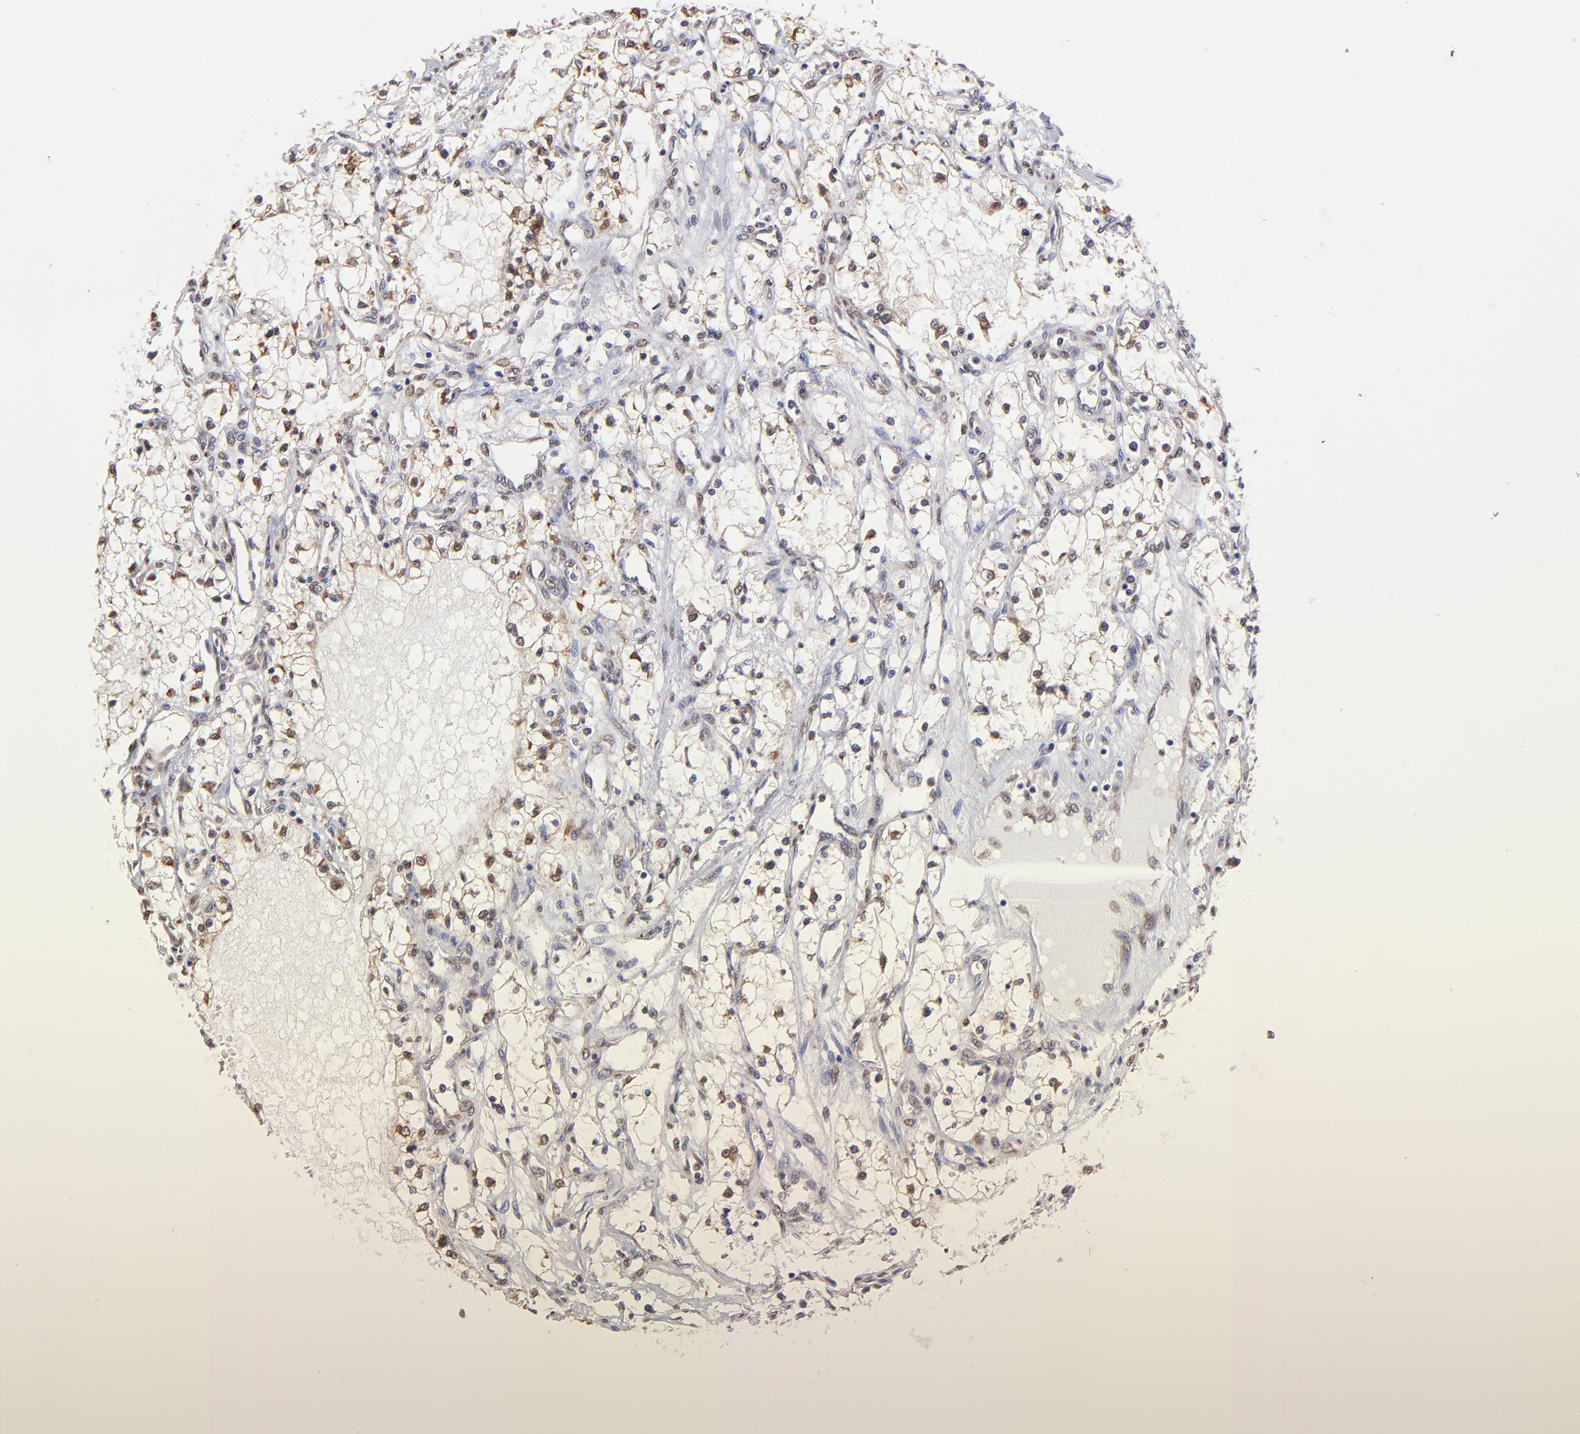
{"staining": {"intensity": "strong", "quantity": "<25%", "location": "cytoplasmic/membranous"}, "tissue": "renal cancer", "cell_type": "Tumor cells", "image_type": "cancer", "snomed": [{"axis": "morphology", "description": "Adenocarcinoma, NOS"}, {"axis": "topography", "description": "Kidney"}], "caption": "Tumor cells reveal strong cytoplasmic/membranous staining in about <25% of cells in adenocarcinoma (renal).", "gene": "UBE2H", "patient": {"sex": "male", "age": 61}}